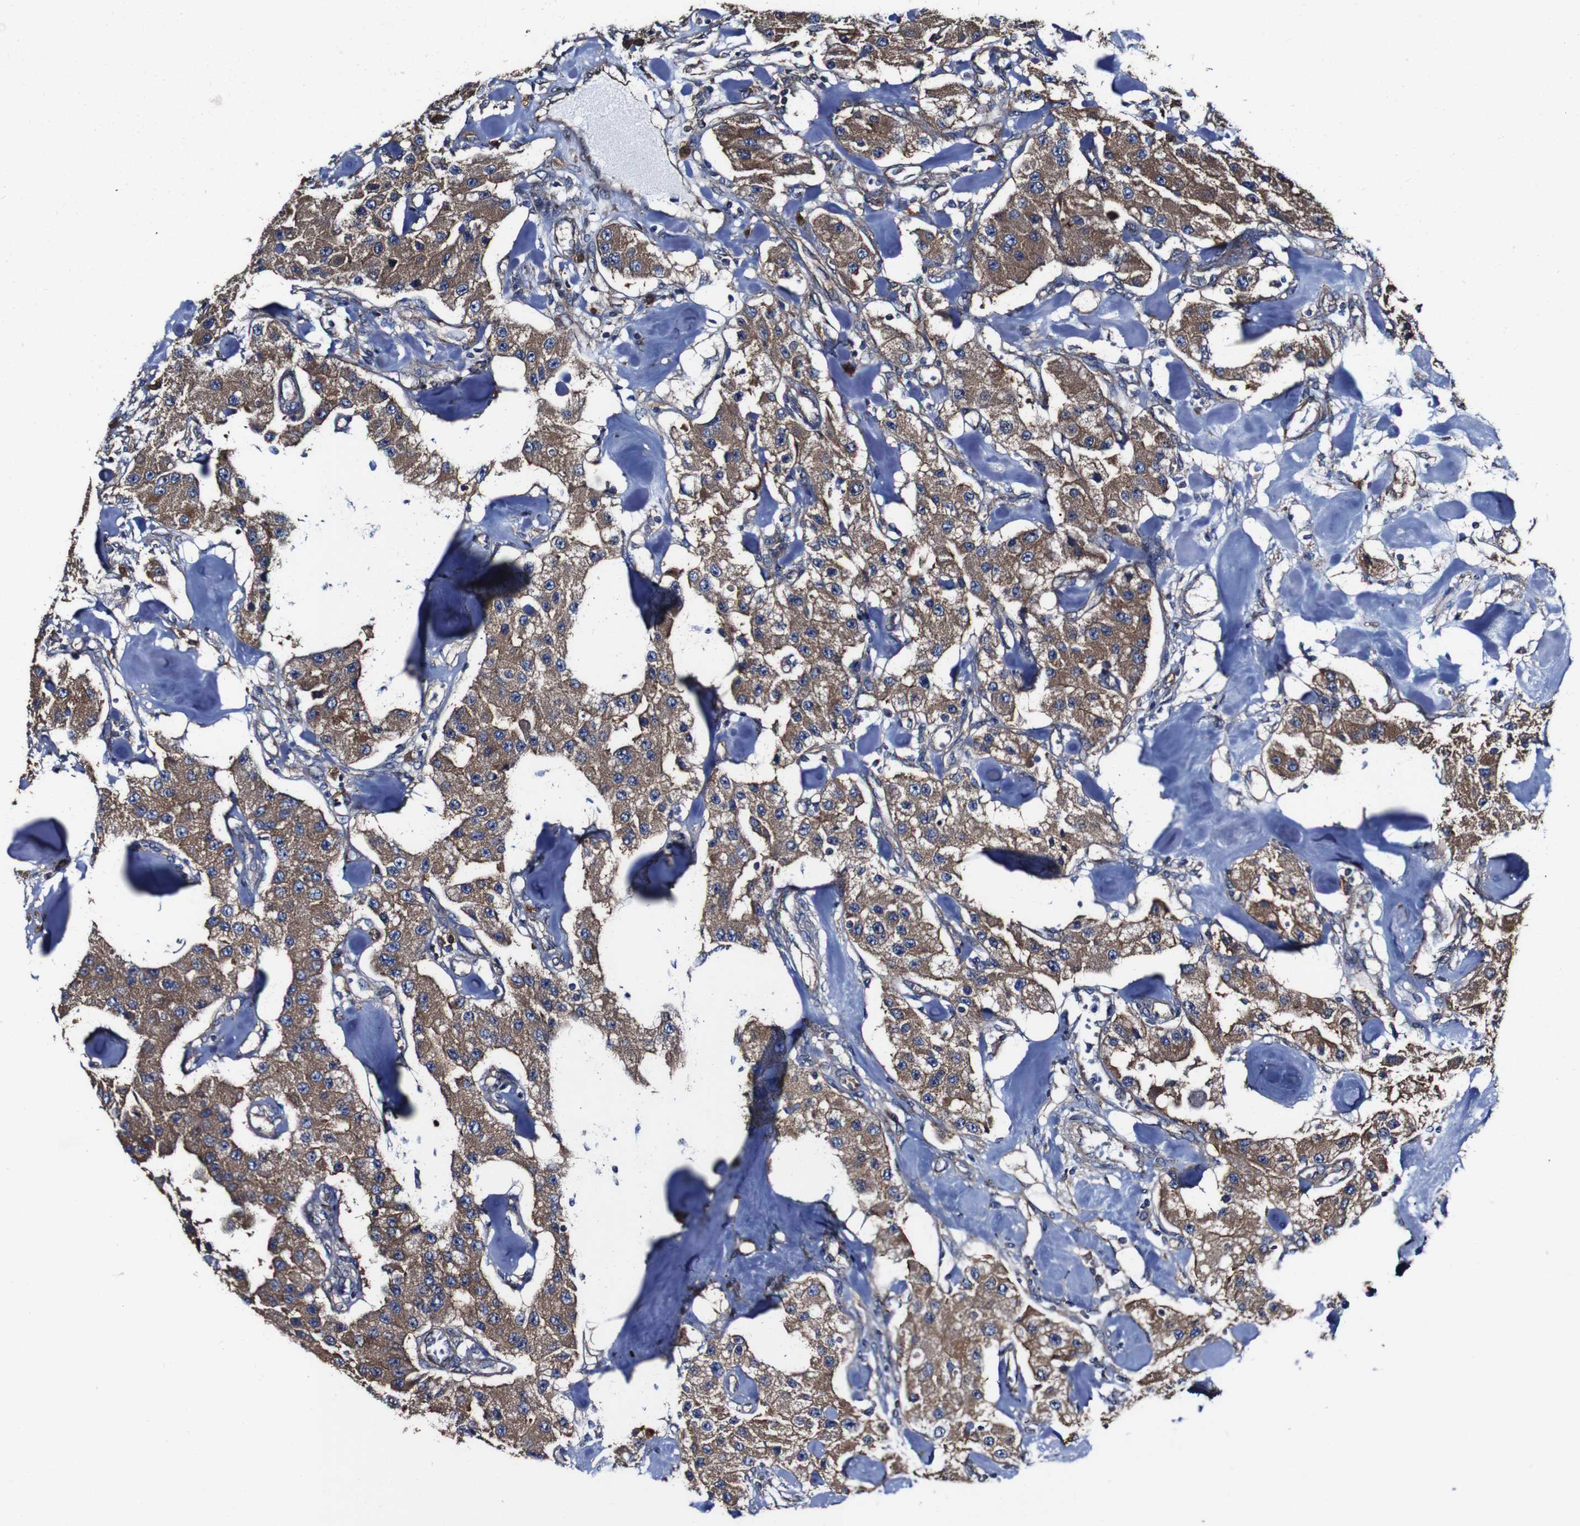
{"staining": {"intensity": "moderate", "quantity": ">75%", "location": "cytoplasmic/membranous"}, "tissue": "carcinoid", "cell_type": "Tumor cells", "image_type": "cancer", "snomed": [{"axis": "morphology", "description": "Carcinoid, malignant, NOS"}, {"axis": "topography", "description": "Pancreas"}], "caption": "Carcinoid (malignant) stained with a protein marker displays moderate staining in tumor cells.", "gene": "CSF1R", "patient": {"sex": "male", "age": 41}}